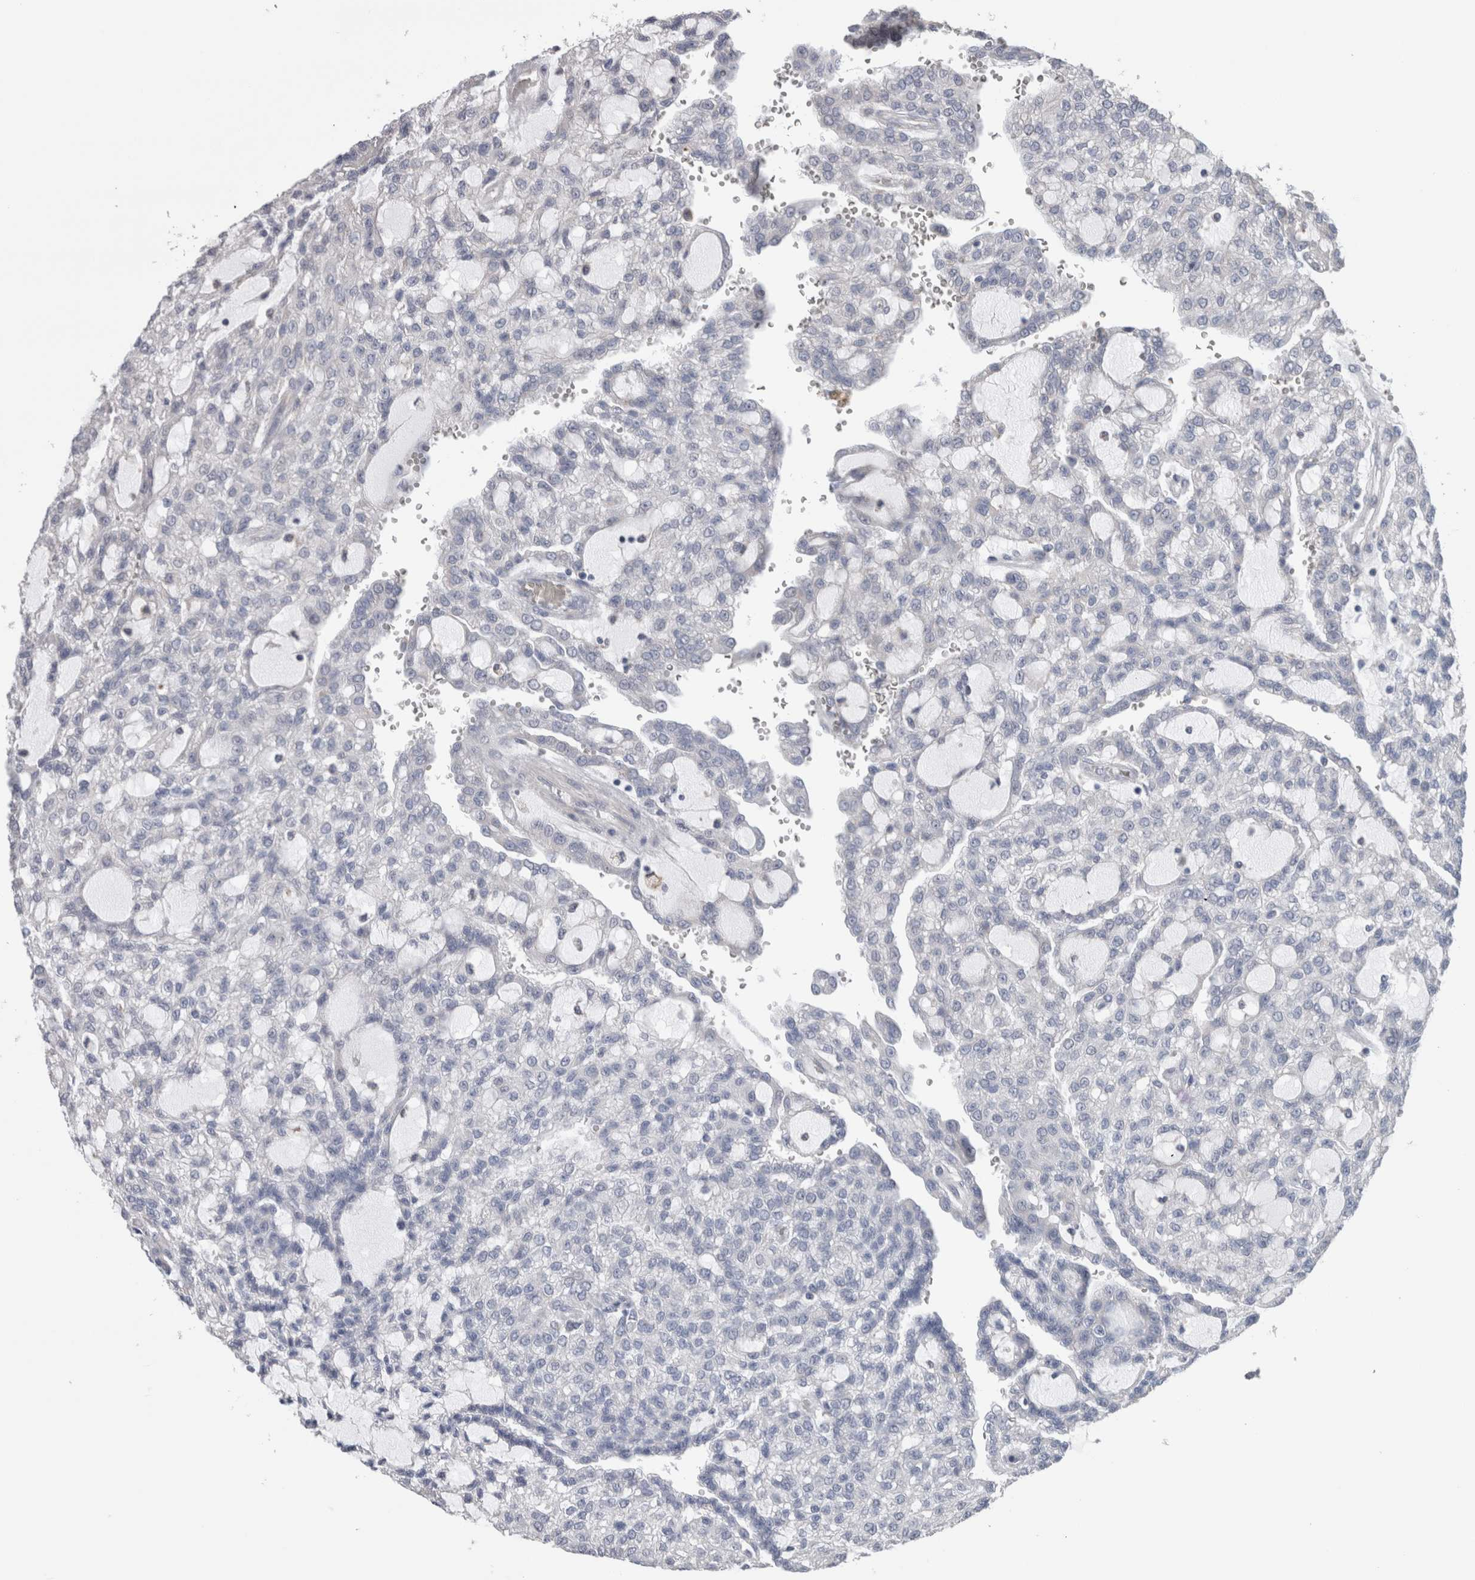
{"staining": {"intensity": "negative", "quantity": "none", "location": "none"}, "tissue": "renal cancer", "cell_type": "Tumor cells", "image_type": "cancer", "snomed": [{"axis": "morphology", "description": "Adenocarcinoma, NOS"}, {"axis": "topography", "description": "Kidney"}], "caption": "IHC micrograph of human renal adenocarcinoma stained for a protein (brown), which shows no expression in tumor cells.", "gene": "GDAP1", "patient": {"sex": "male", "age": 63}}